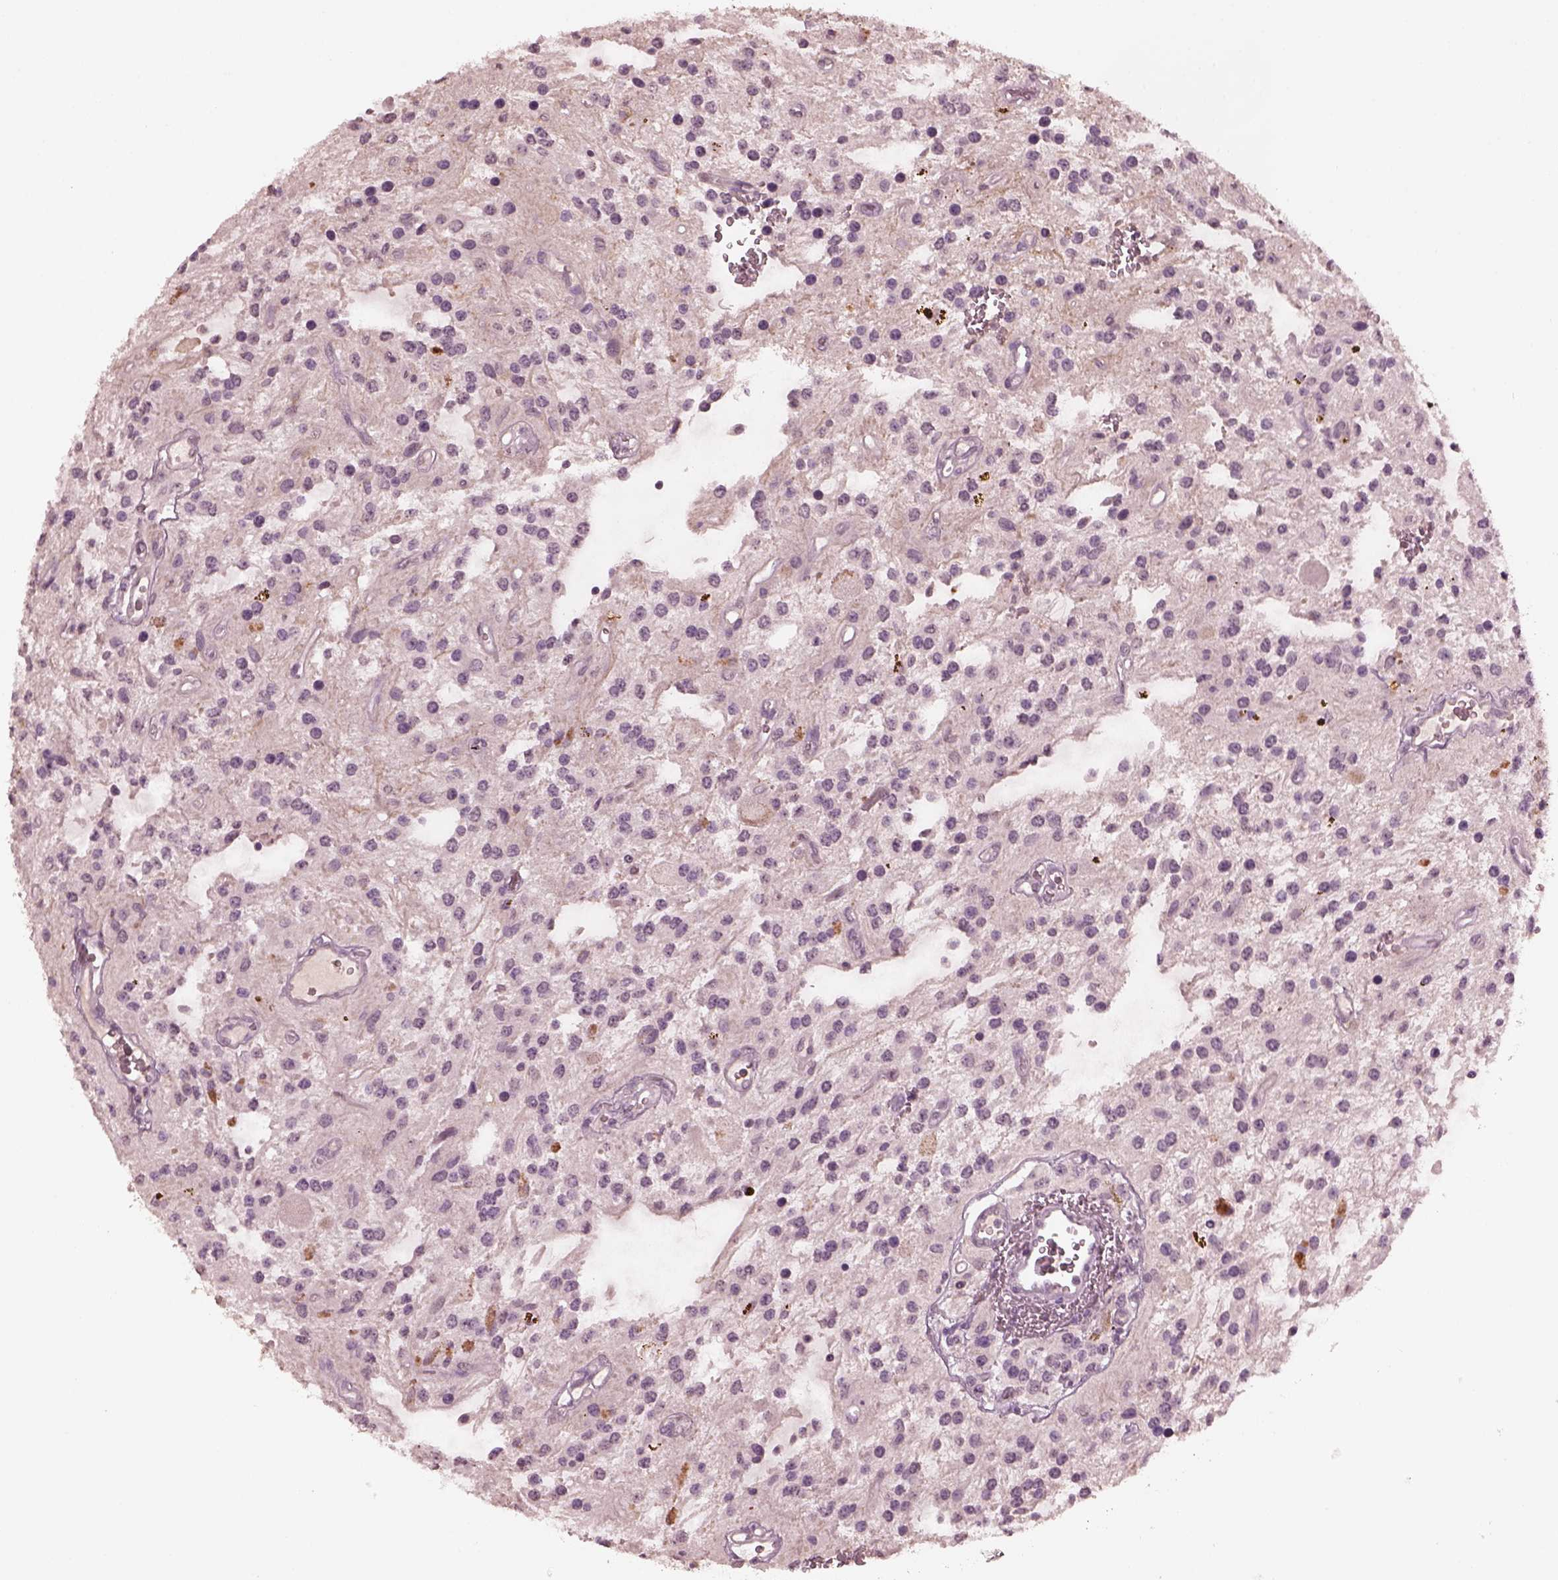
{"staining": {"intensity": "negative", "quantity": "none", "location": "none"}, "tissue": "glioma", "cell_type": "Tumor cells", "image_type": "cancer", "snomed": [{"axis": "morphology", "description": "Glioma, malignant, Low grade"}, {"axis": "topography", "description": "Cerebellum"}], "caption": "Immunohistochemistry histopathology image of neoplastic tissue: human glioma stained with DAB (3,3'-diaminobenzidine) displays no significant protein expression in tumor cells.", "gene": "KRT79", "patient": {"sex": "female", "age": 14}}